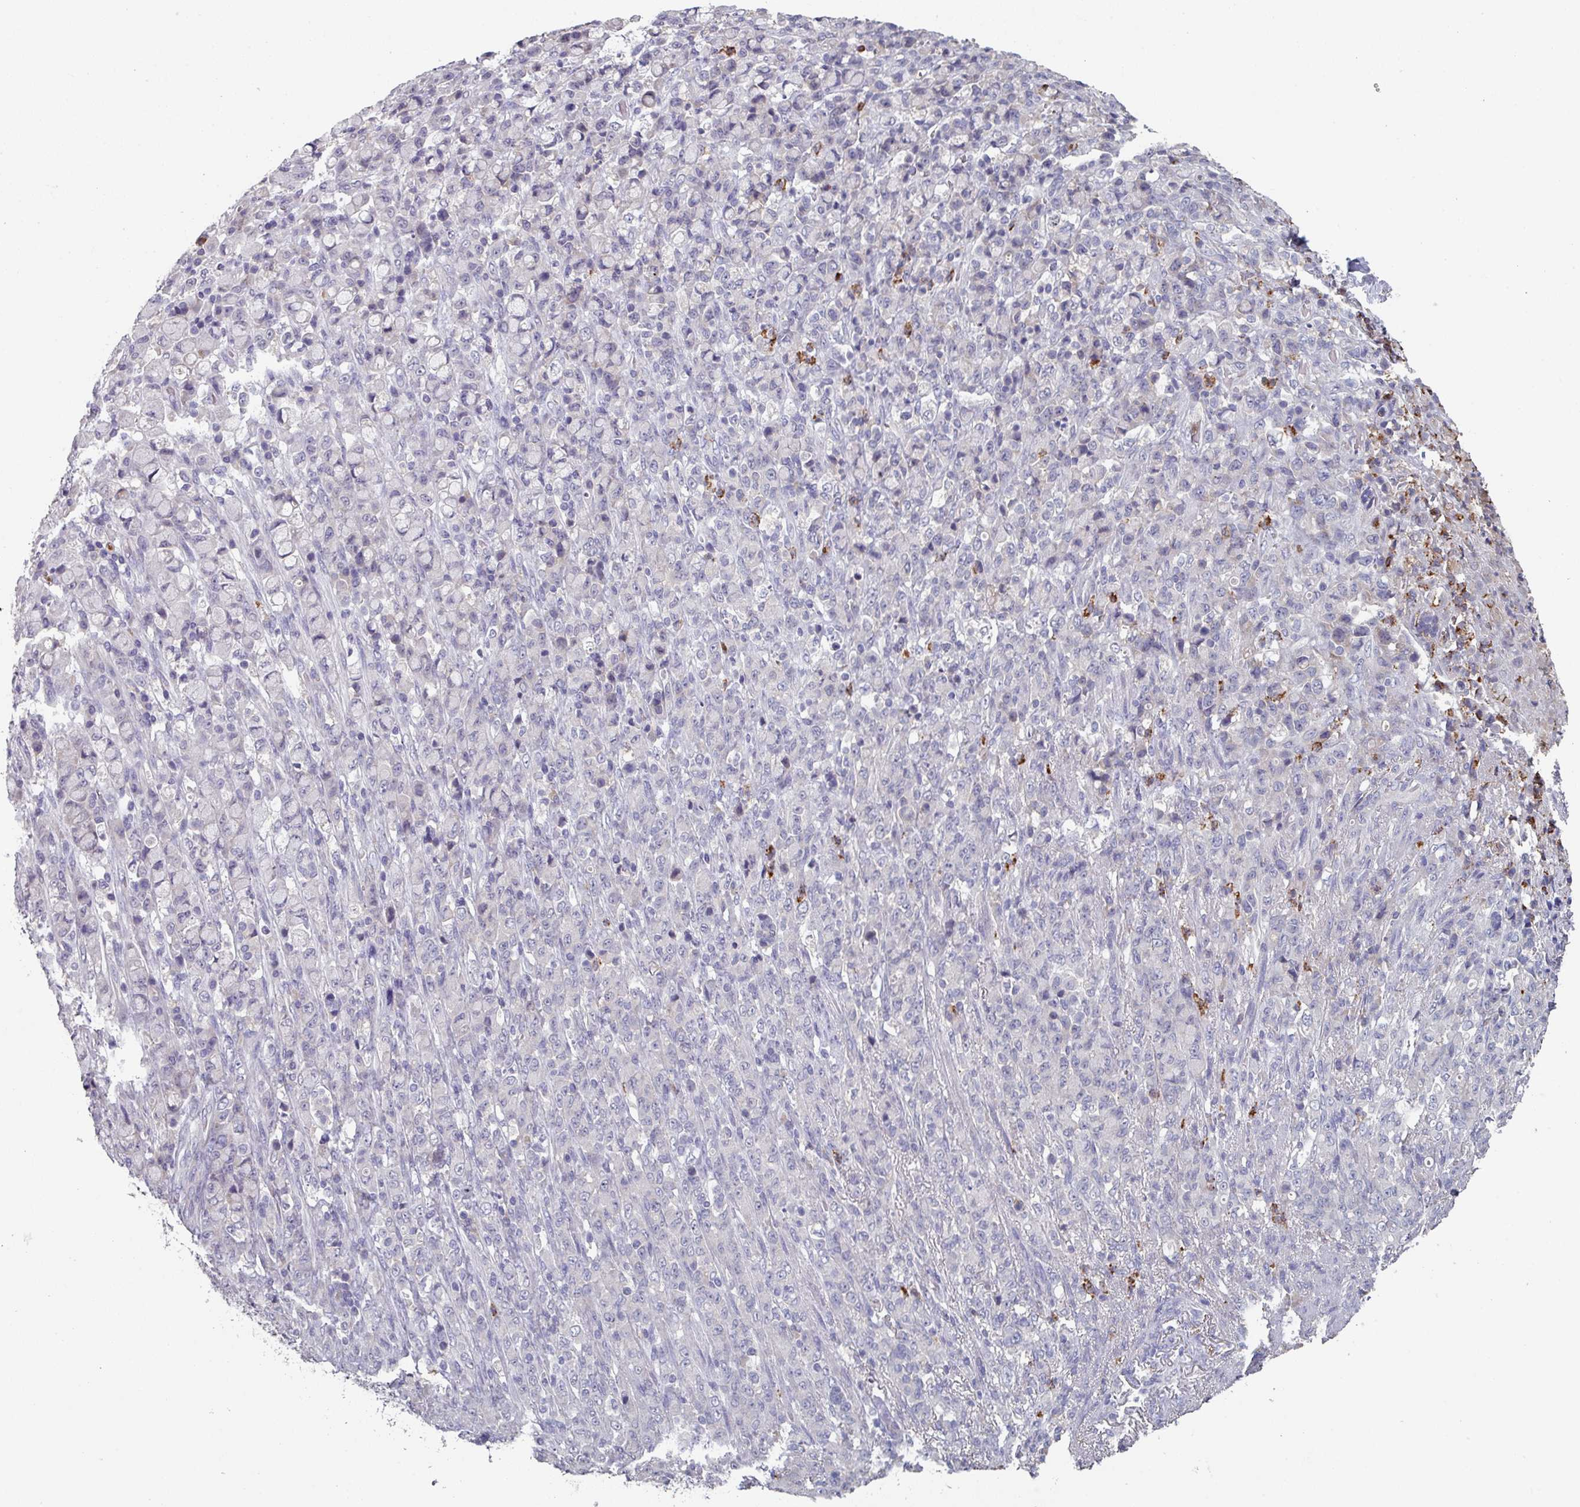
{"staining": {"intensity": "negative", "quantity": "none", "location": "none"}, "tissue": "stomach cancer", "cell_type": "Tumor cells", "image_type": "cancer", "snomed": [{"axis": "morphology", "description": "Normal tissue, NOS"}, {"axis": "morphology", "description": "Adenocarcinoma, NOS"}, {"axis": "topography", "description": "Stomach"}], "caption": "Immunohistochemical staining of stomach adenocarcinoma reveals no significant staining in tumor cells. Brightfield microscopy of IHC stained with DAB (3,3'-diaminobenzidine) (brown) and hematoxylin (blue), captured at high magnification.", "gene": "PRAMEF8", "patient": {"sex": "female", "age": 79}}